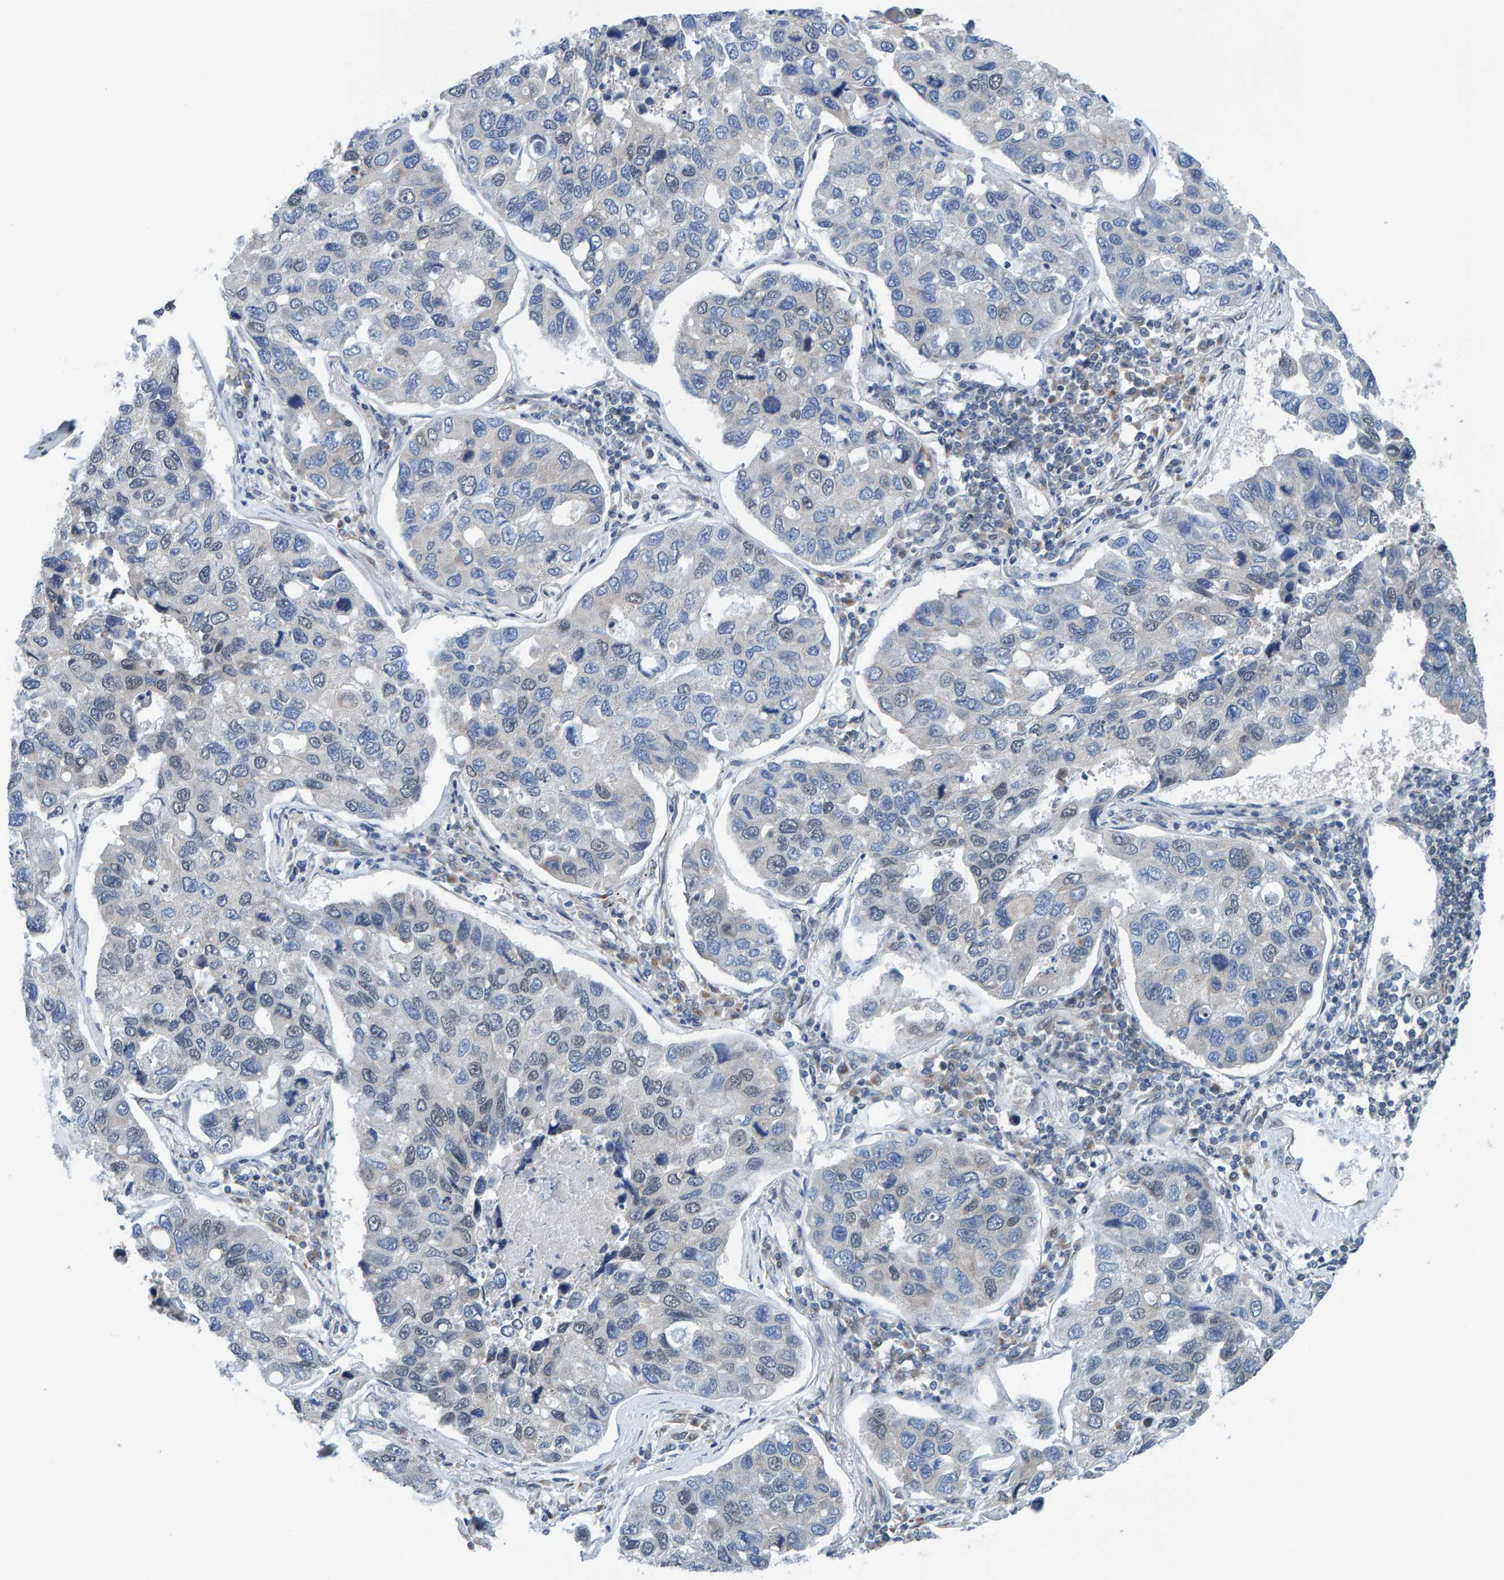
{"staining": {"intensity": "negative", "quantity": "none", "location": "none"}, "tissue": "lung cancer", "cell_type": "Tumor cells", "image_type": "cancer", "snomed": [{"axis": "morphology", "description": "Adenocarcinoma, NOS"}, {"axis": "topography", "description": "Lung"}], "caption": "There is no significant expression in tumor cells of lung cancer (adenocarcinoma).", "gene": "SCRN2", "patient": {"sex": "male", "age": 64}}